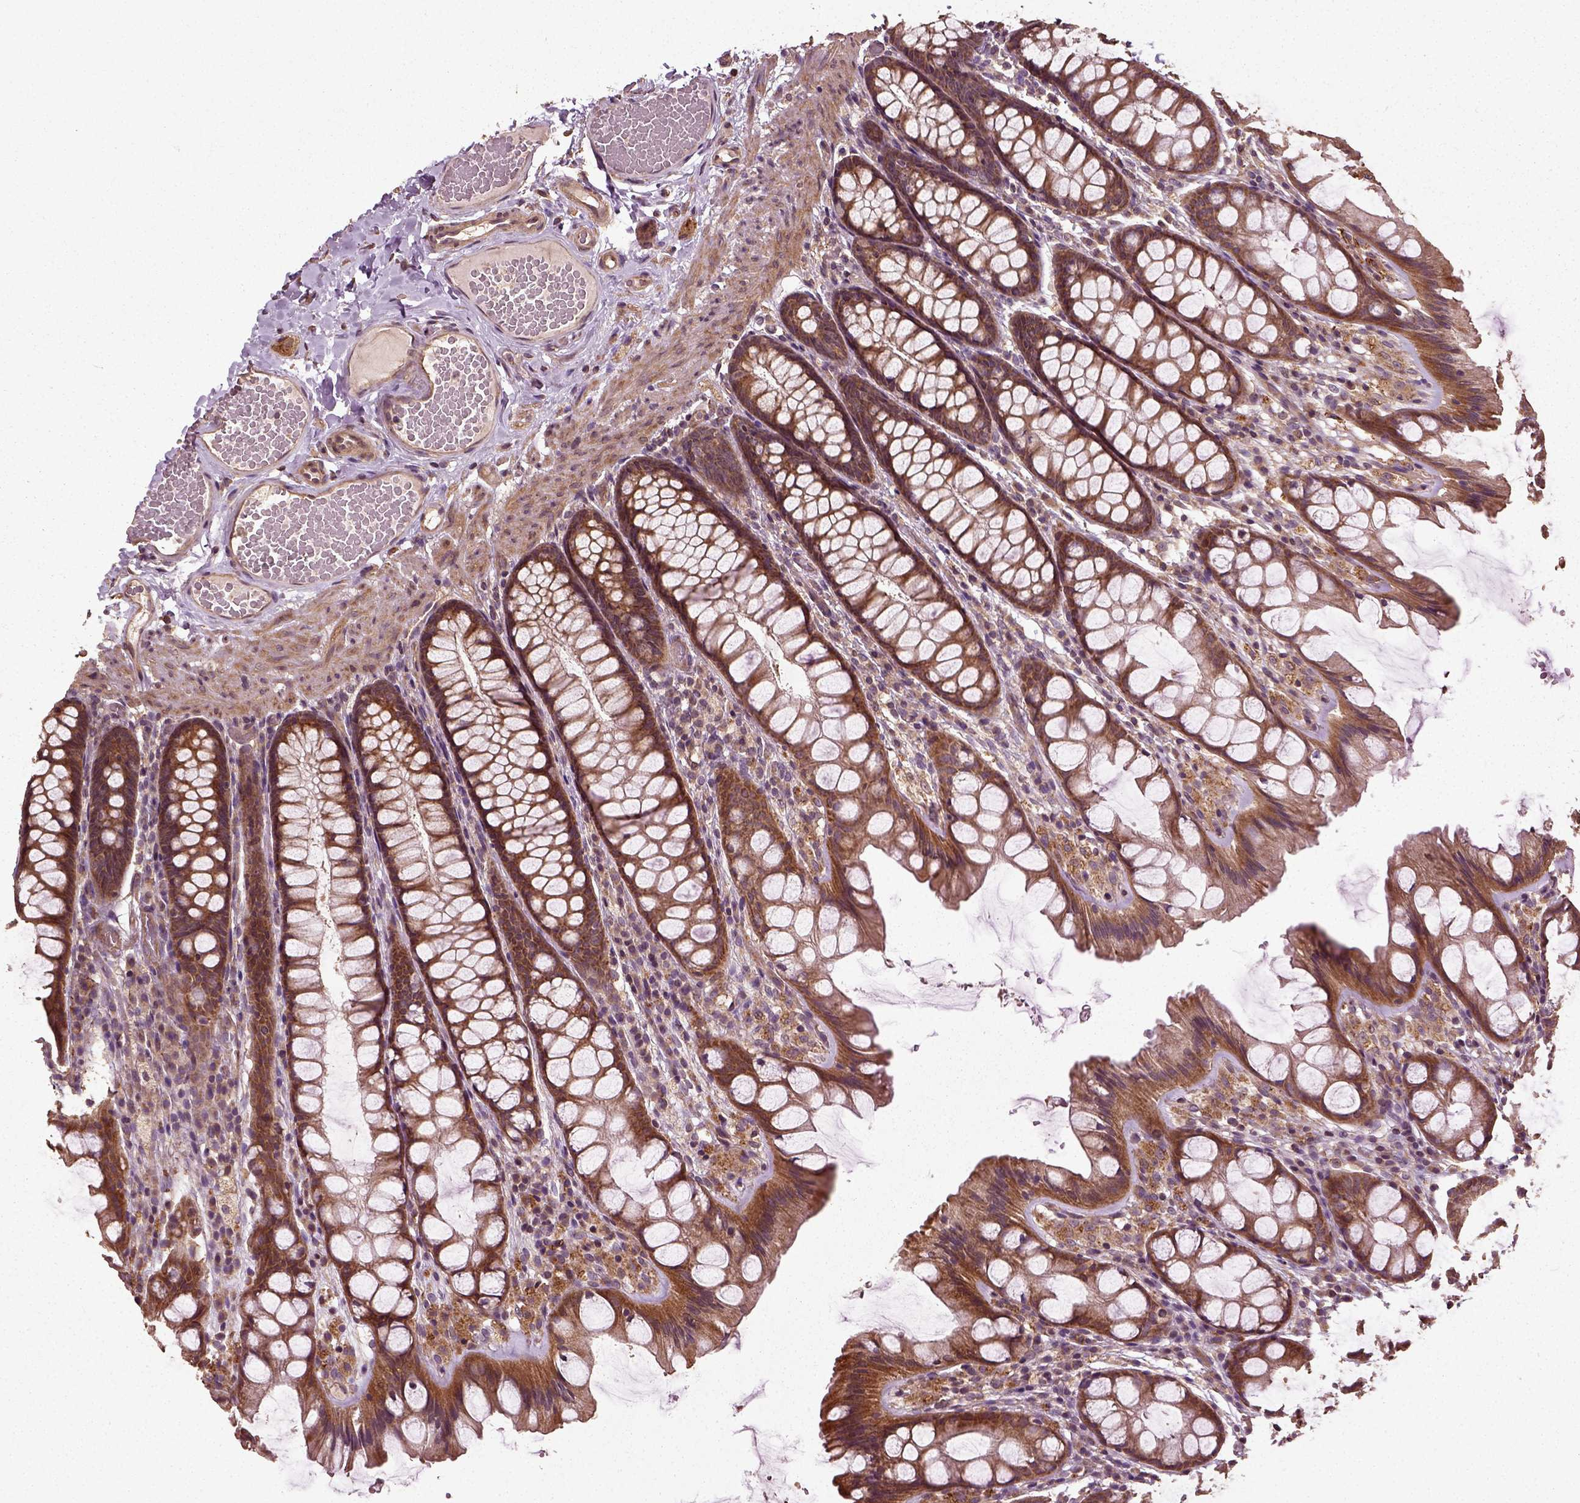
{"staining": {"intensity": "moderate", "quantity": "<25%", "location": "cytoplasmic/membranous"}, "tissue": "colon", "cell_type": "Endothelial cells", "image_type": "normal", "snomed": [{"axis": "morphology", "description": "Normal tissue, NOS"}, {"axis": "topography", "description": "Colon"}], "caption": "Immunohistochemistry (IHC) photomicrograph of normal colon stained for a protein (brown), which shows low levels of moderate cytoplasmic/membranous expression in approximately <25% of endothelial cells.", "gene": "ERV3", "patient": {"sex": "male", "age": 47}}